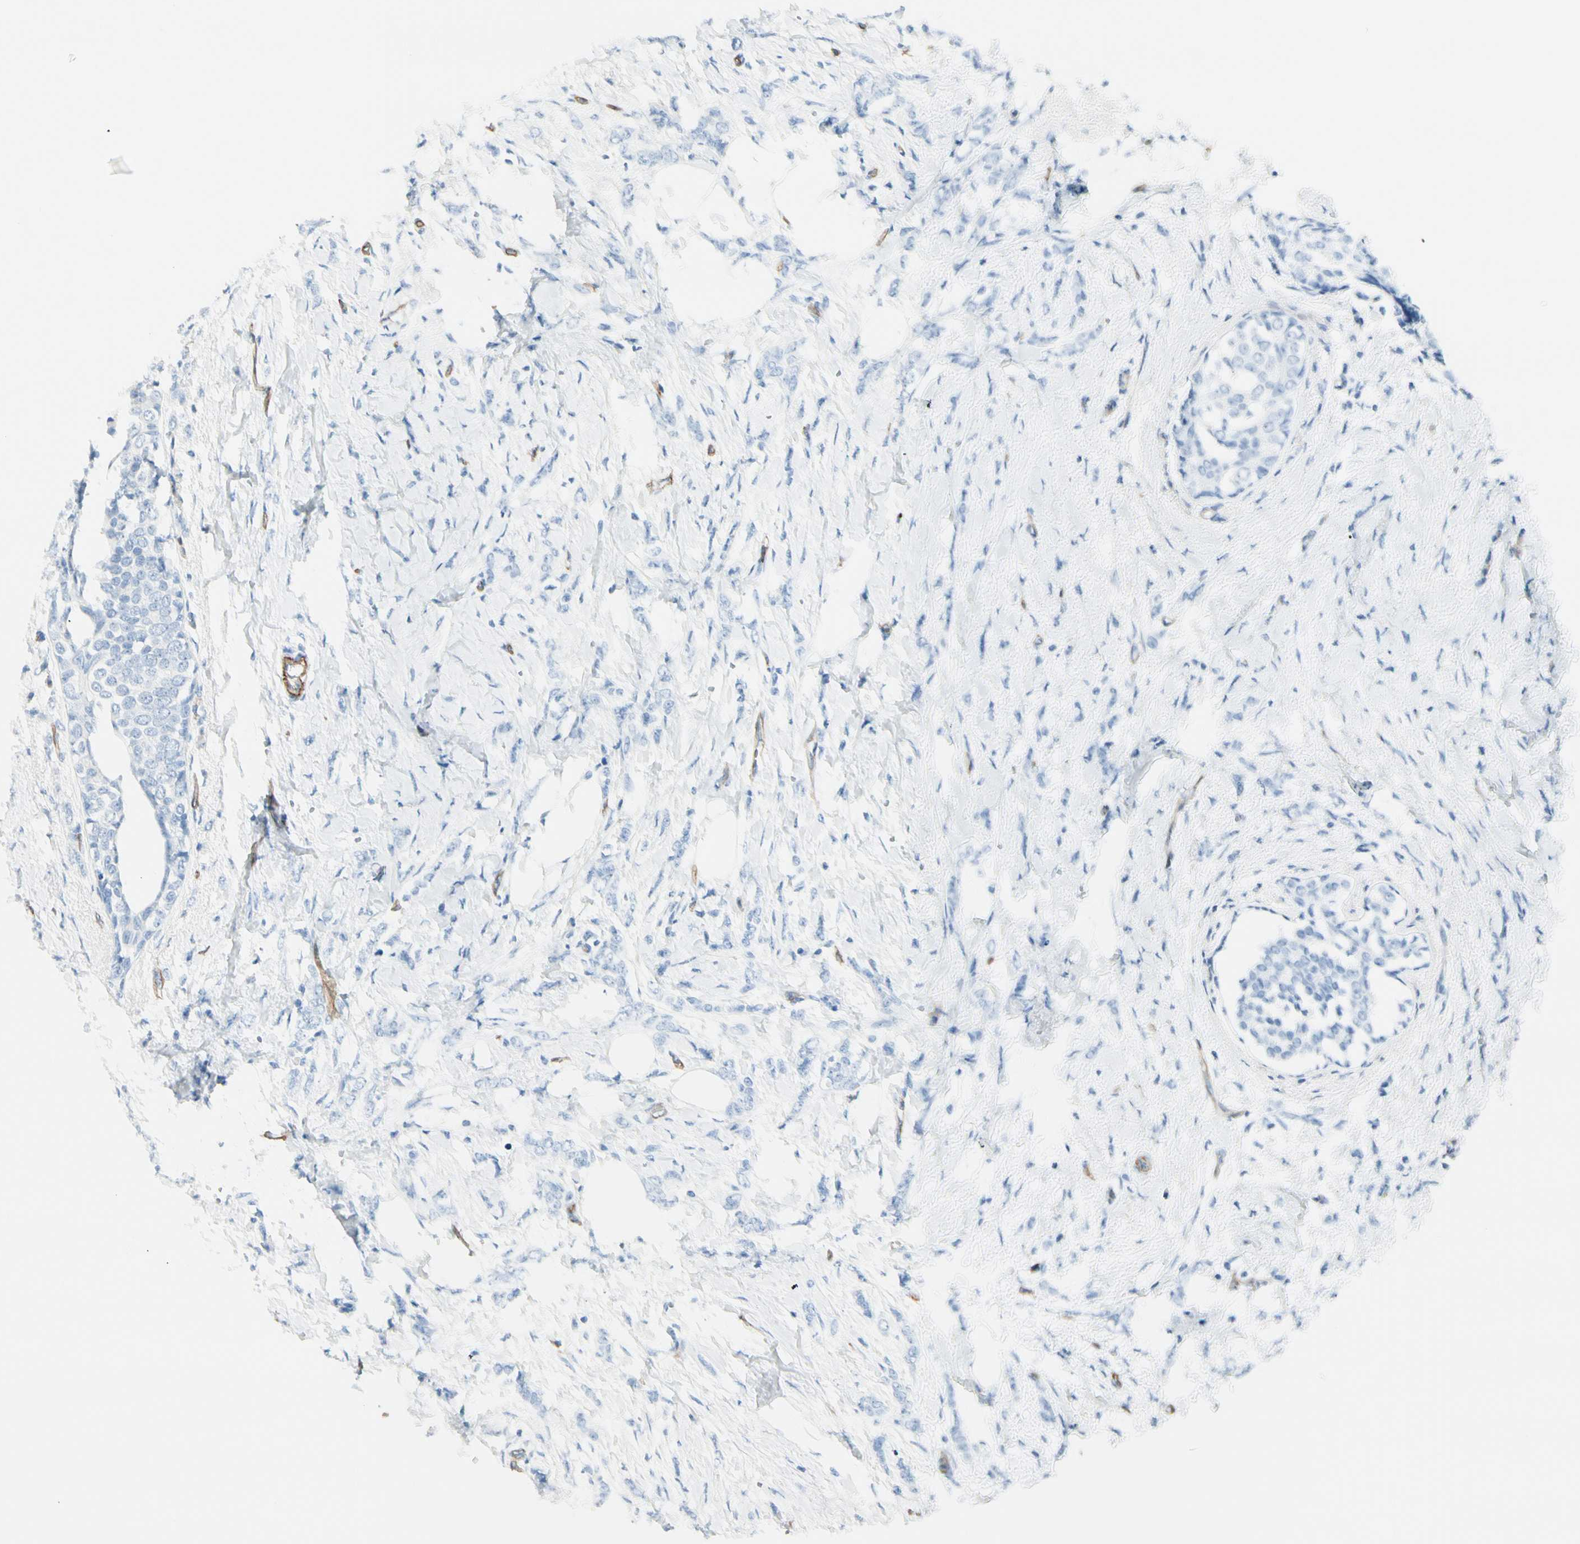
{"staining": {"intensity": "negative", "quantity": "none", "location": "none"}, "tissue": "breast cancer", "cell_type": "Tumor cells", "image_type": "cancer", "snomed": [{"axis": "morphology", "description": "Lobular carcinoma, in situ"}, {"axis": "morphology", "description": "Lobular carcinoma"}, {"axis": "topography", "description": "Breast"}], "caption": "Protein analysis of breast lobular carcinoma in situ reveals no significant expression in tumor cells.", "gene": "CD93", "patient": {"sex": "female", "age": 41}}